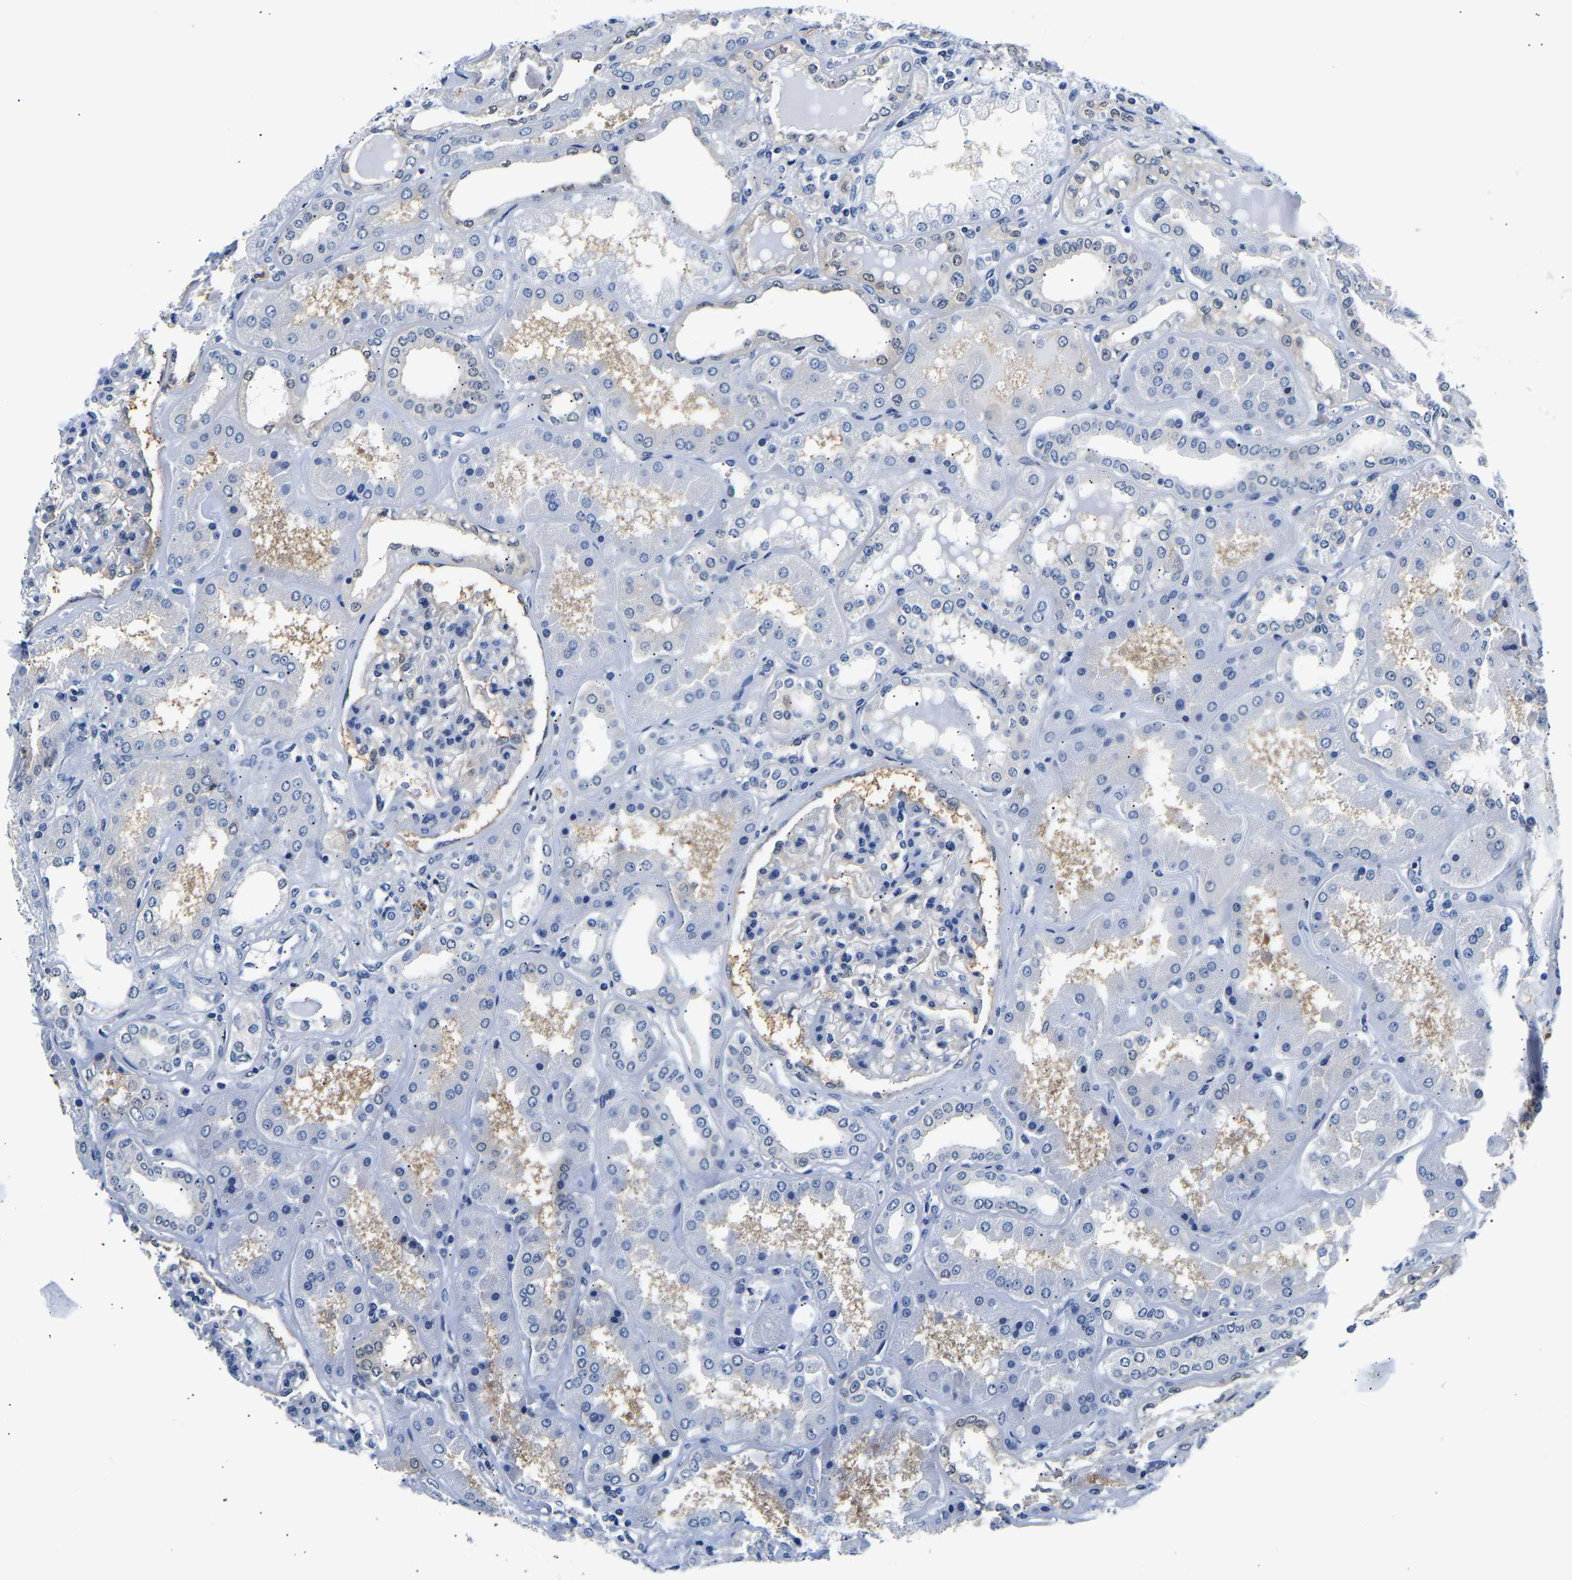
{"staining": {"intensity": "moderate", "quantity": "<25%", "location": "nuclear"}, "tissue": "kidney", "cell_type": "Cells in glomeruli", "image_type": "normal", "snomed": [{"axis": "morphology", "description": "Normal tissue, NOS"}, {"axis": "topography", "description": "Kidney"}], "caption": "Normal kidney demonstrates moderate nuclear staining in about <25% of cells in glomeruli The staining was performed using DAB, with brown indicating positive protein expression. Nuclei are stained blue with hematoxylin..", "gene": "UCHL3", "patient": {"sex": "female", "age": 56}}